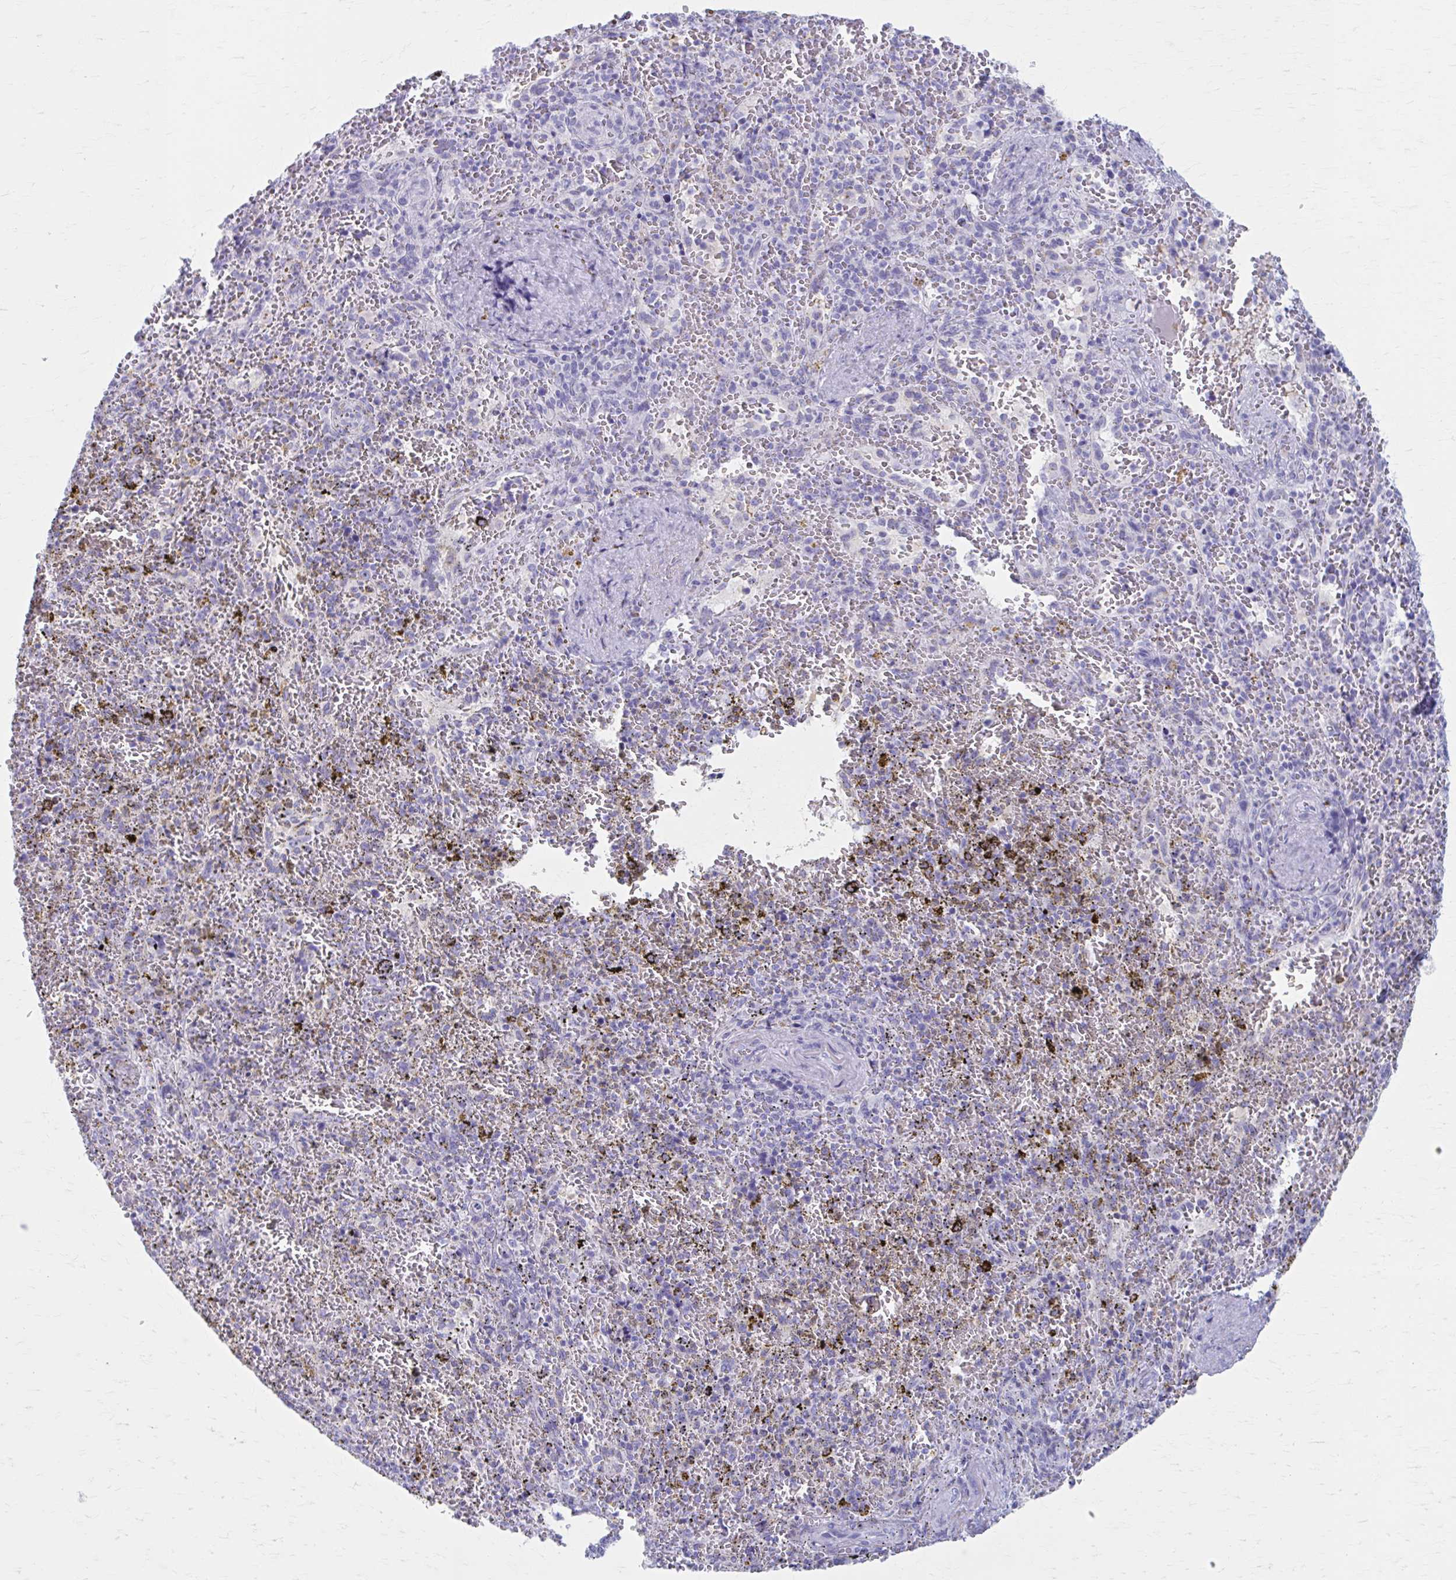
{"staining": {"intensity": "negative", "quantity": "none", "location": "none"}, "tissue": "spleen", "cell_type": "Cells in red pulp", "image_type": "normal", "snomed": [{"axis": "morphology", "description": "Normal tissue, NOS"}, {"axis": "topography", "description": "Spleen"}], "caption": "Spleen stained for a protein using immunohistochemistry (IHC) shows no positivity cells in red pulp.", "gene": "KCNE2", "patient": {"sex": "female", "age": 50}}